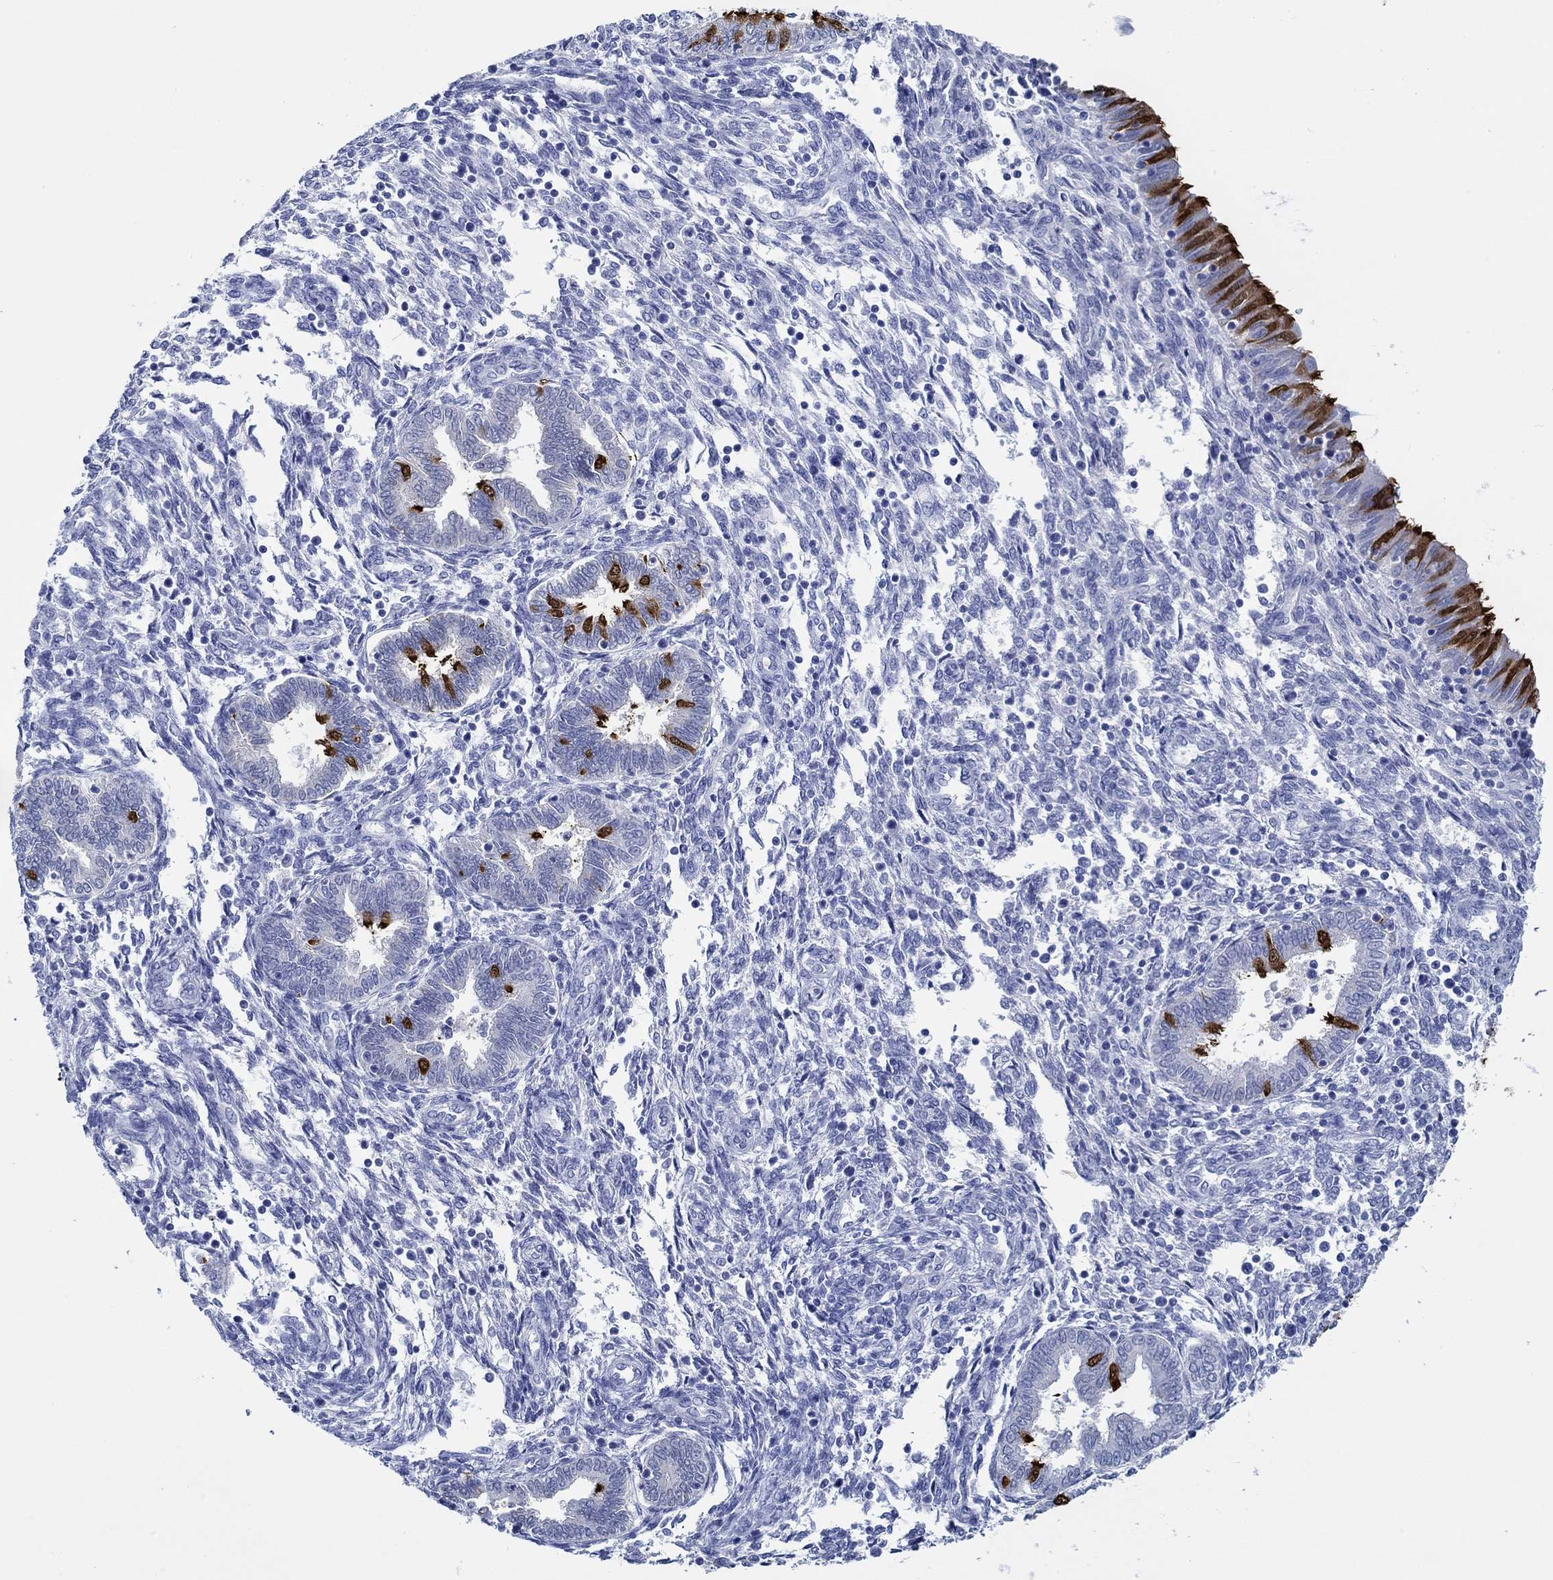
{"staining": {"intensity": "negative", "quantity": "none", "location": "none"}, "tissue": "endometrium", "cell_type": "Cells in endometrial stroma", "image_type": "normal", "snomed": [{"axis": "morphology", "description": "Normal tissue, NOS"}, {"axis": "topography", "description": "Endometrium"}], "caption": "The IHC image has no significant expression in cells in endometrial stroma of endometrium.", "gene": "IGFBP6", "patient": {"sex": "female", "age": 42}}